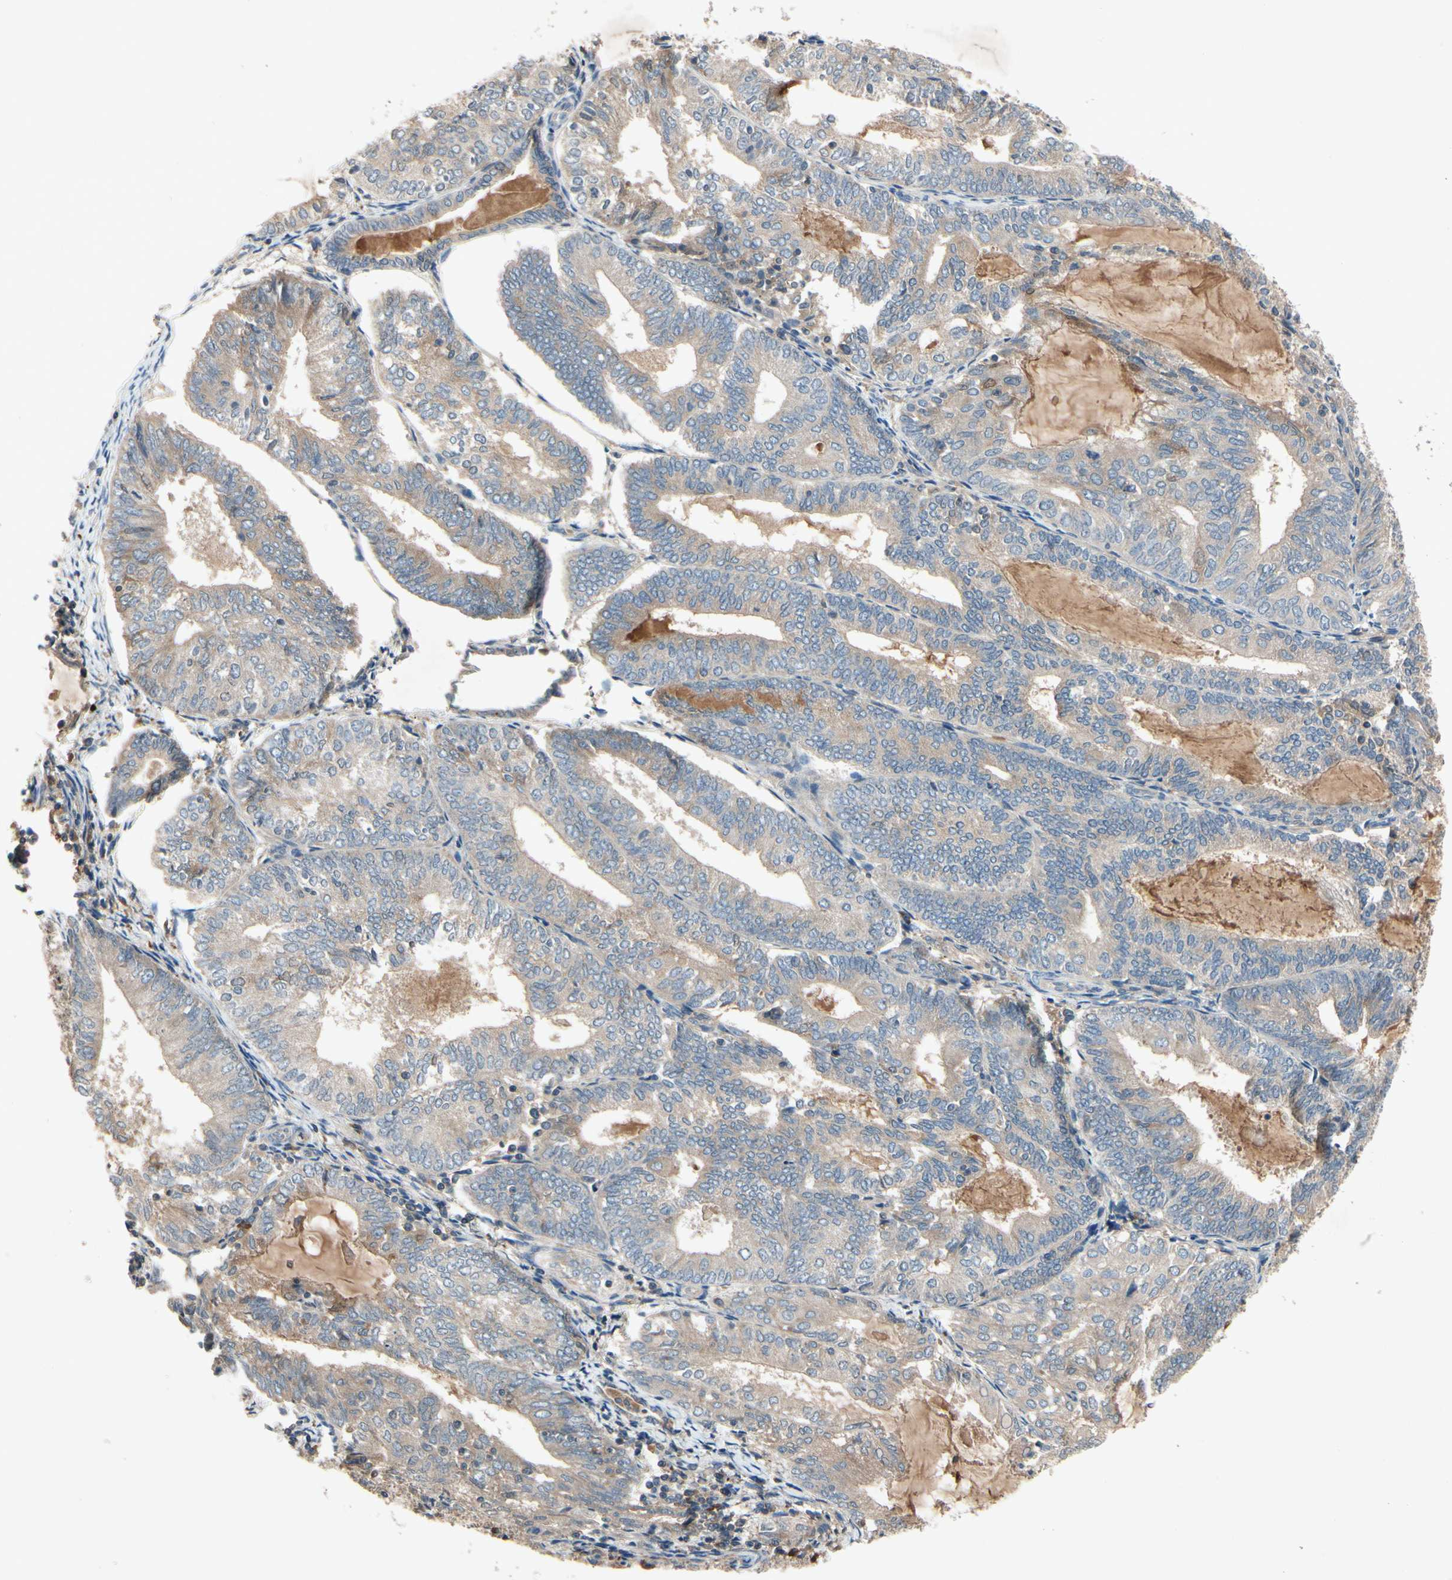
{"staining": {"intensity": "weak", "quantity": ">75%", "location": "cytoplasmic/membranous"}, "tissue": "endometrial cancer", "cell_type": "Tumor cells", "image_type": "cancer", "snomed": [{"axis": "morphology", "description": "Adenocarcinoma, NOS"}, {"axis": "topography", "description": "Endometrium"}], "caption": "High-magnification brightfield microscopy of adenocarcinoma (endometrial) stained with DAB (brown) and counterstained with hematoxylin (blue). tumor cells exhibit weak cytoplasmic/membranous positivity is present in approximately>75% of cells.", "gene": "IL1RL1", "patient": {"sex": "female", "age": 81}}